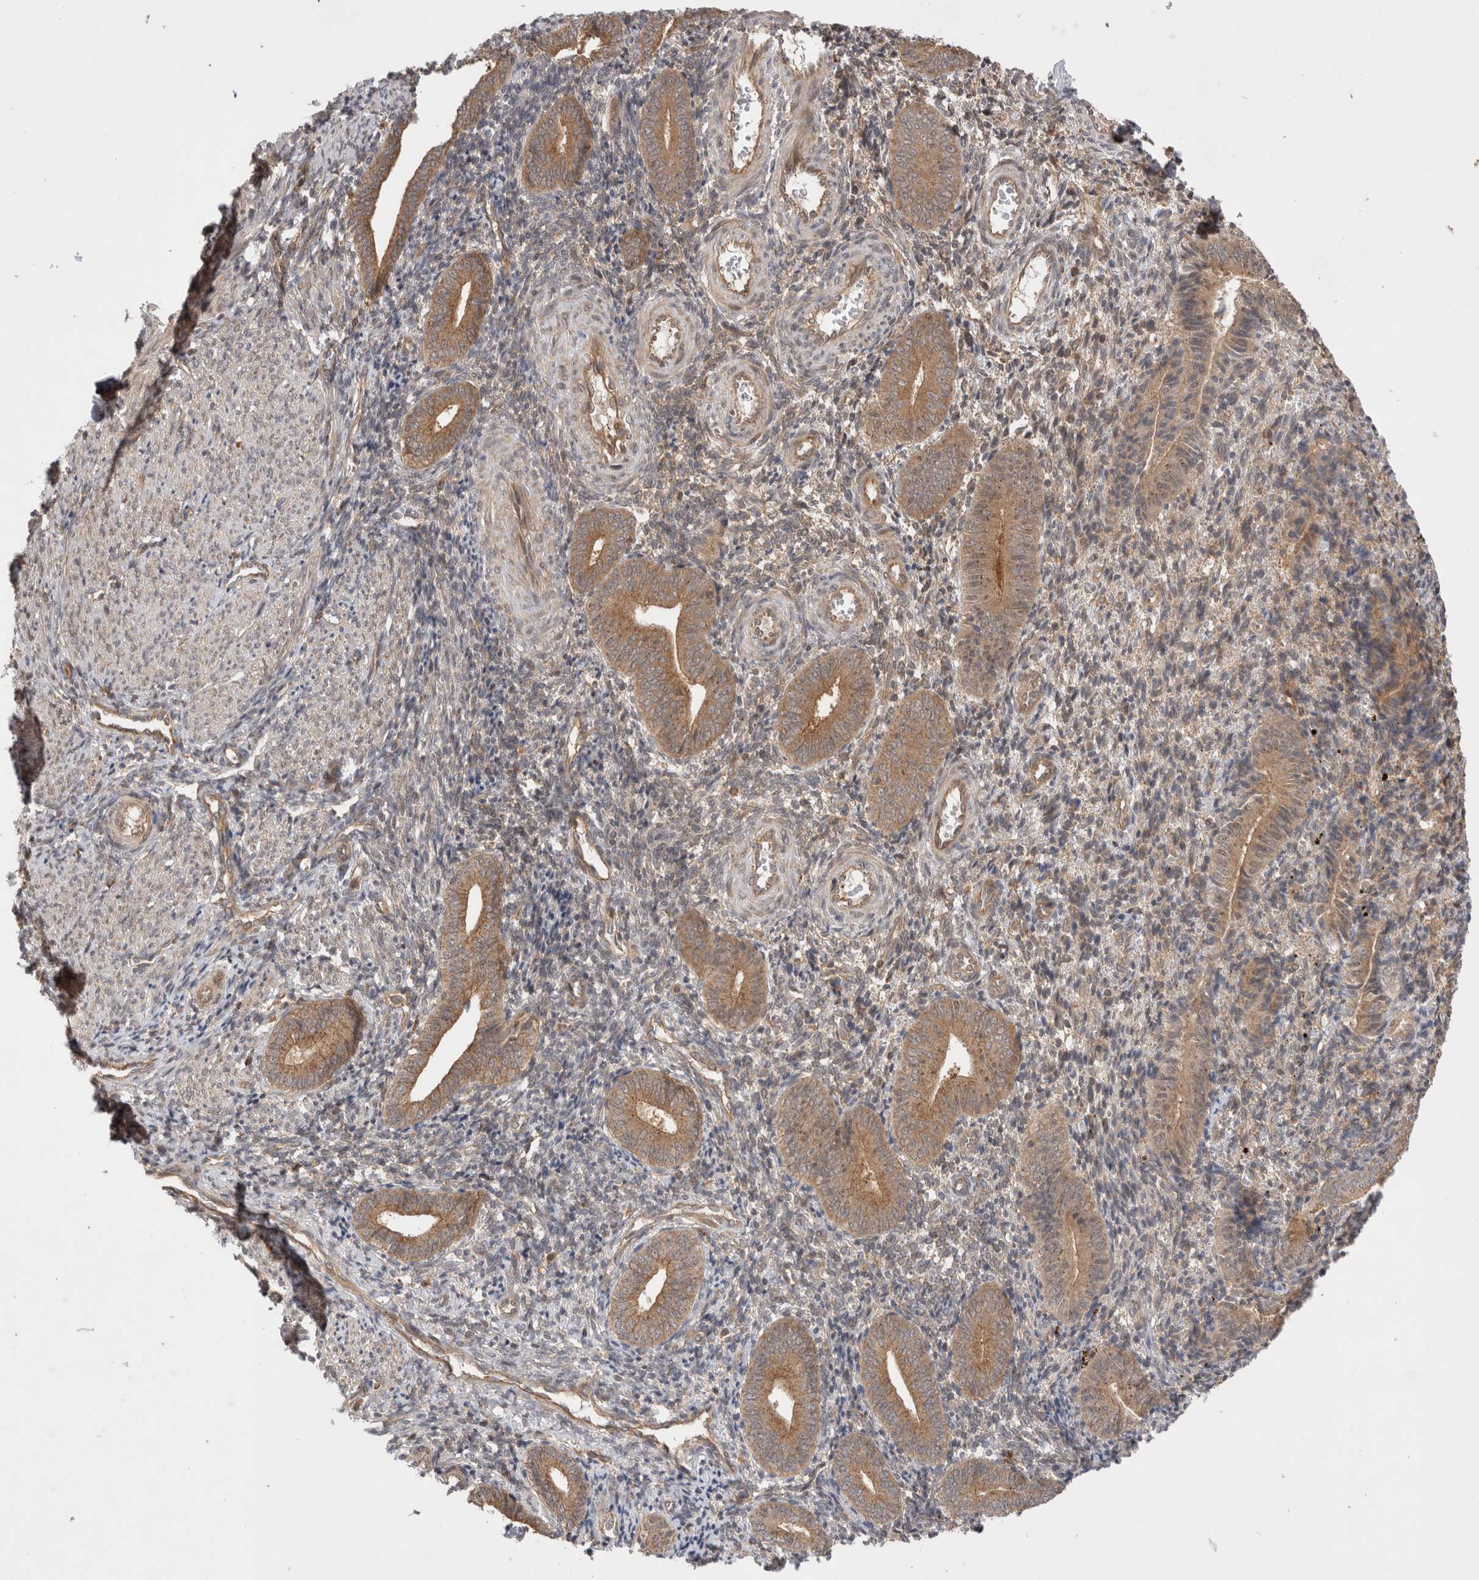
{"staining": {"intensity": "weak", "quantity": ">75%", "location": "cytoplasmic/membranous"}, "tissue": "endometrium", "cell_type": "Cells in endometrial stroma", "image_type": "normal", "snomed": [{"axis": "morphology", "description": "Normal tissue, NOS"}, {"axis": "topography", "description": "Uterus"}, {"axis": "topography", "description": "Endometrium"}], "caption": "A micrograph of human endometrium stained for a protein exhibits weak cytoplasmic/membranous brown staining in cells in endometrial stroma. (brown staining indicates protein expression, while blue staining denotes nuclei).", "gene": "VPS28", "patient": {"sex": "female", "age": 33}}